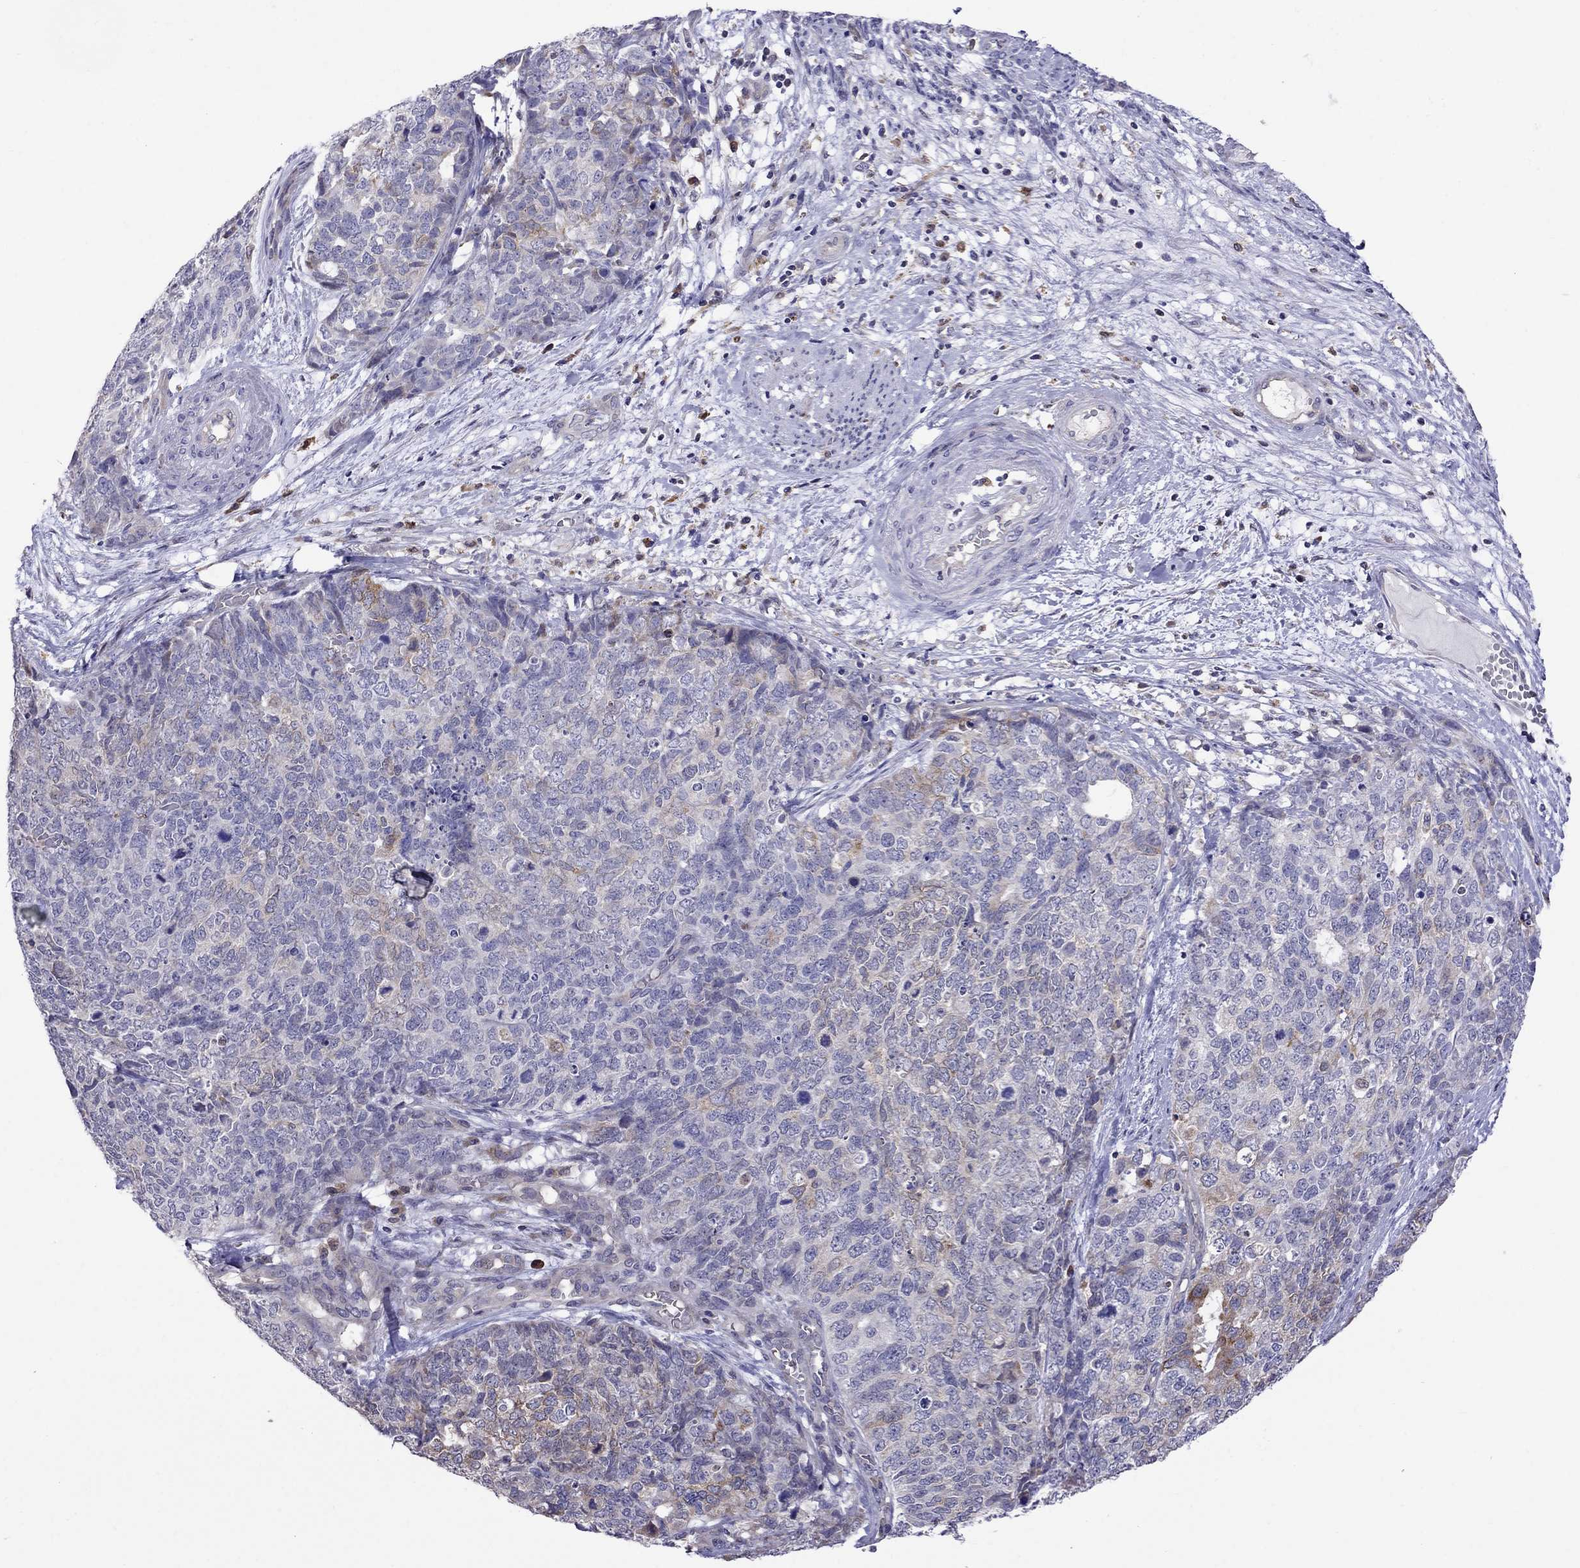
{"staining": {"intensity": "weak", "quantity": "<25%", "location": "cytoplasmic/membranous"}, "tissue": "cervical cancer", "cell_type": "Tumor cells", "image_type": "cancer", "snomed": [{"axis": "morphology", "description": "Squamous cell carcinoma, NOS"}, {"axis": "topography", "description": "Cervix"}], "caption": "A high-resolution histopathology image shows immunohistochemistry staining of cervical squamous cell carcinoma, which demonstrates no significant staining in tumor cells. (DAB immunohistochemistry, high magnification).", "gene": "ADAM28", "patient": {"sex": "female", "age": 63}}